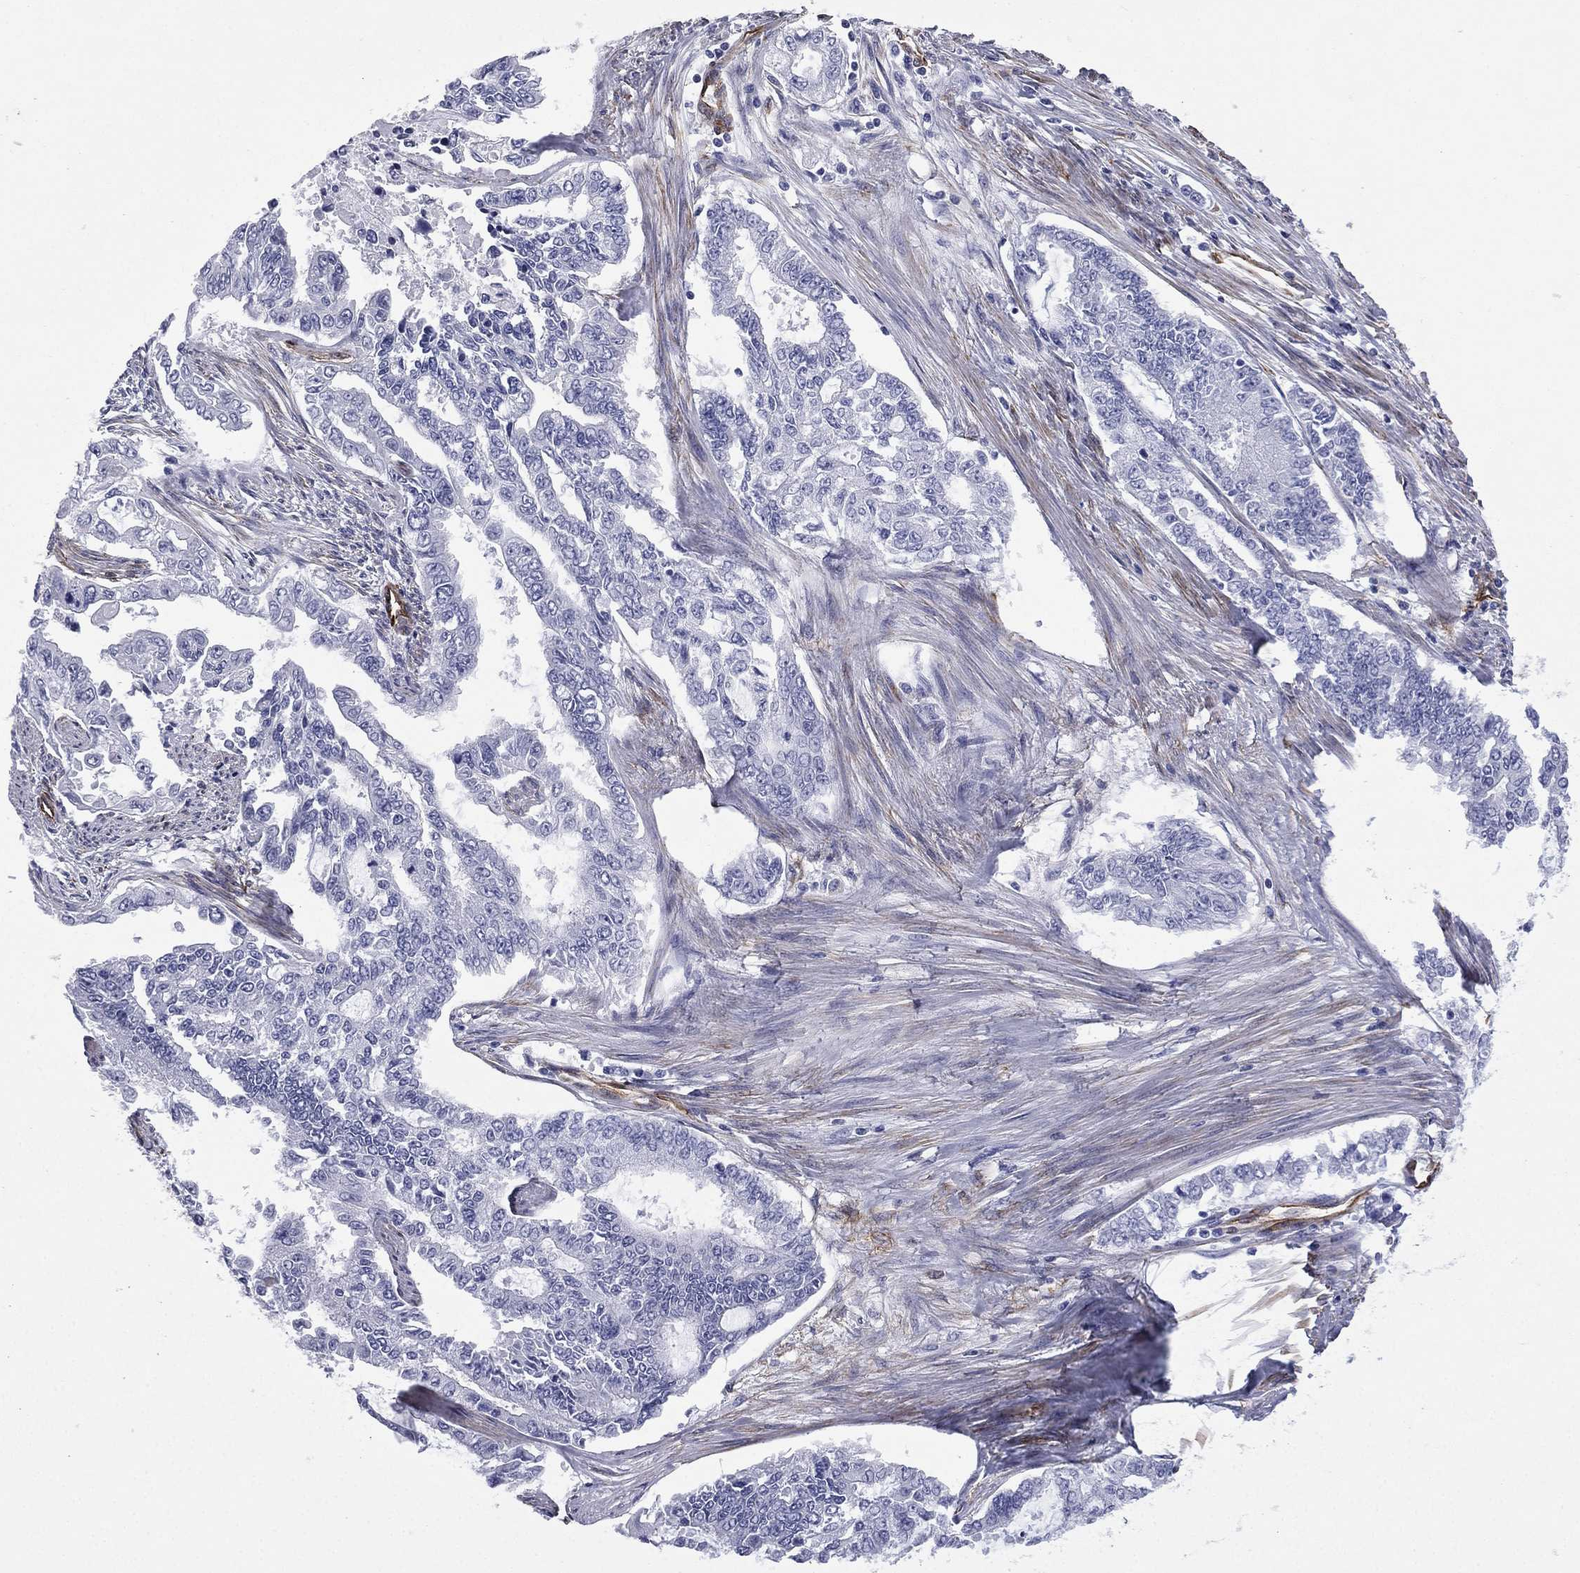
{"staining": {"intensity": "negative", "quantity": "none", "location": "none"}, "tissue": "endometrial cancer", "cell_type": "Tumor cells", "image_type": "cancer", "snomed": [{"axis": "morphology", "description": "Adenocarcinoma, NOS"}, {"axis": "topography", "description": "Uterus"}], "caption": "The histopathology image reveals no significant expression in tumor cells of endometrial cancer (adenocarcinoma).", "gene": "CAVIN3", "patient": {"sex": "female", "age": 59}}